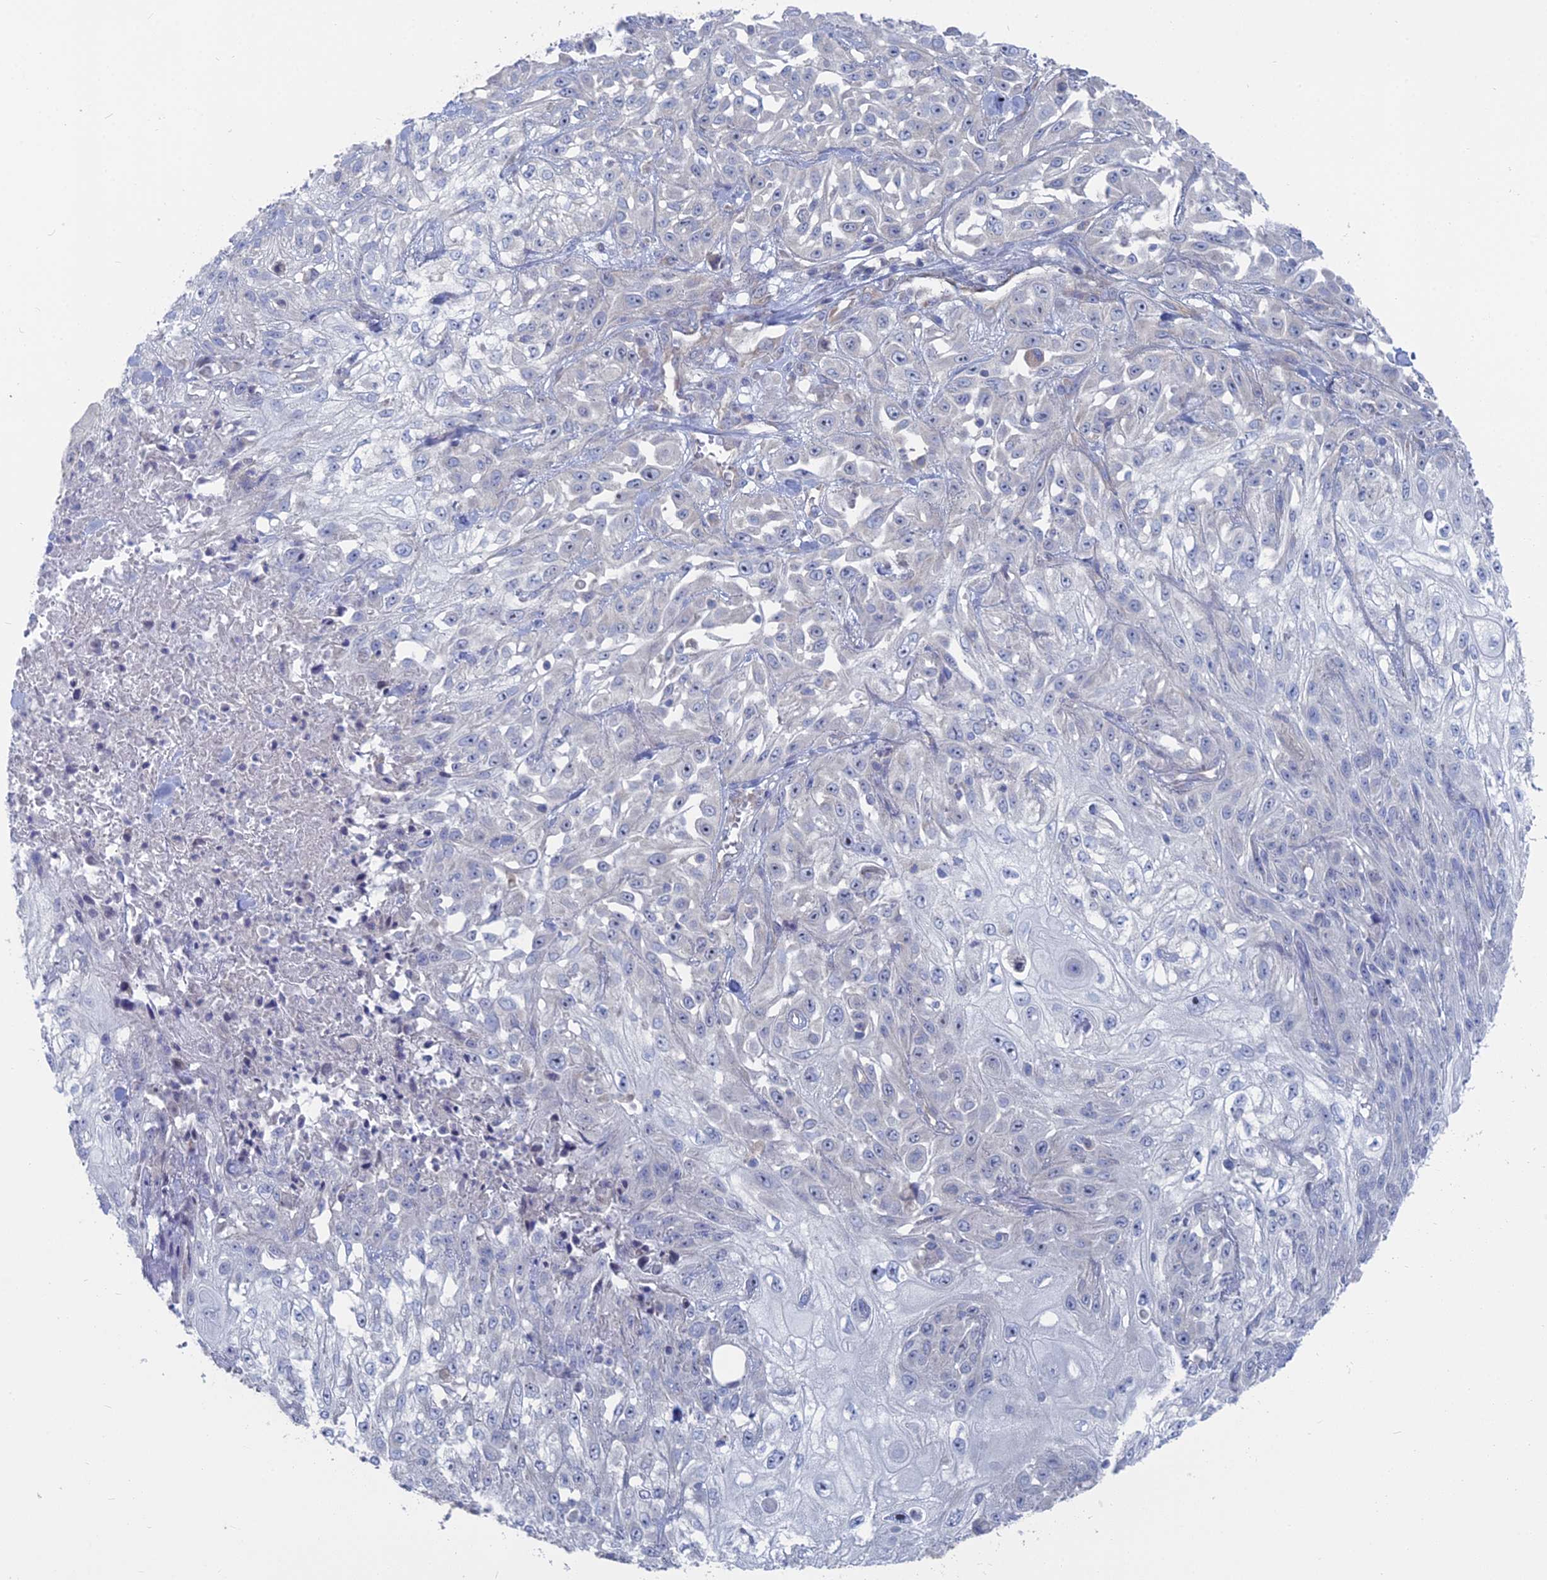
{"staining": {"intensity": "negative", "quantity": "none", "location": "none"}, "tissue": "skin cancer", "cell_type": "Tumor cells", "image_type": "cancer", "snomed": [{"axis": "morphology", "description": "Squamous cell carcinoma, NOS"}, {"axis": "morphology", "description": "Squamous cell carcinoma, metastatic, NOS"}, {"axis": "topography", "description": "Skin"}, {"axis": "topography", "description": "Lymph node"}], "caption": "This is a photomicrograph of immunohistochemistry (IHC) staining of skin squamous cell carcinoma, which shows no positivity in tumor cells.", "gene": "CCDC149", "patient": {"sex": "male", "age": 75}}